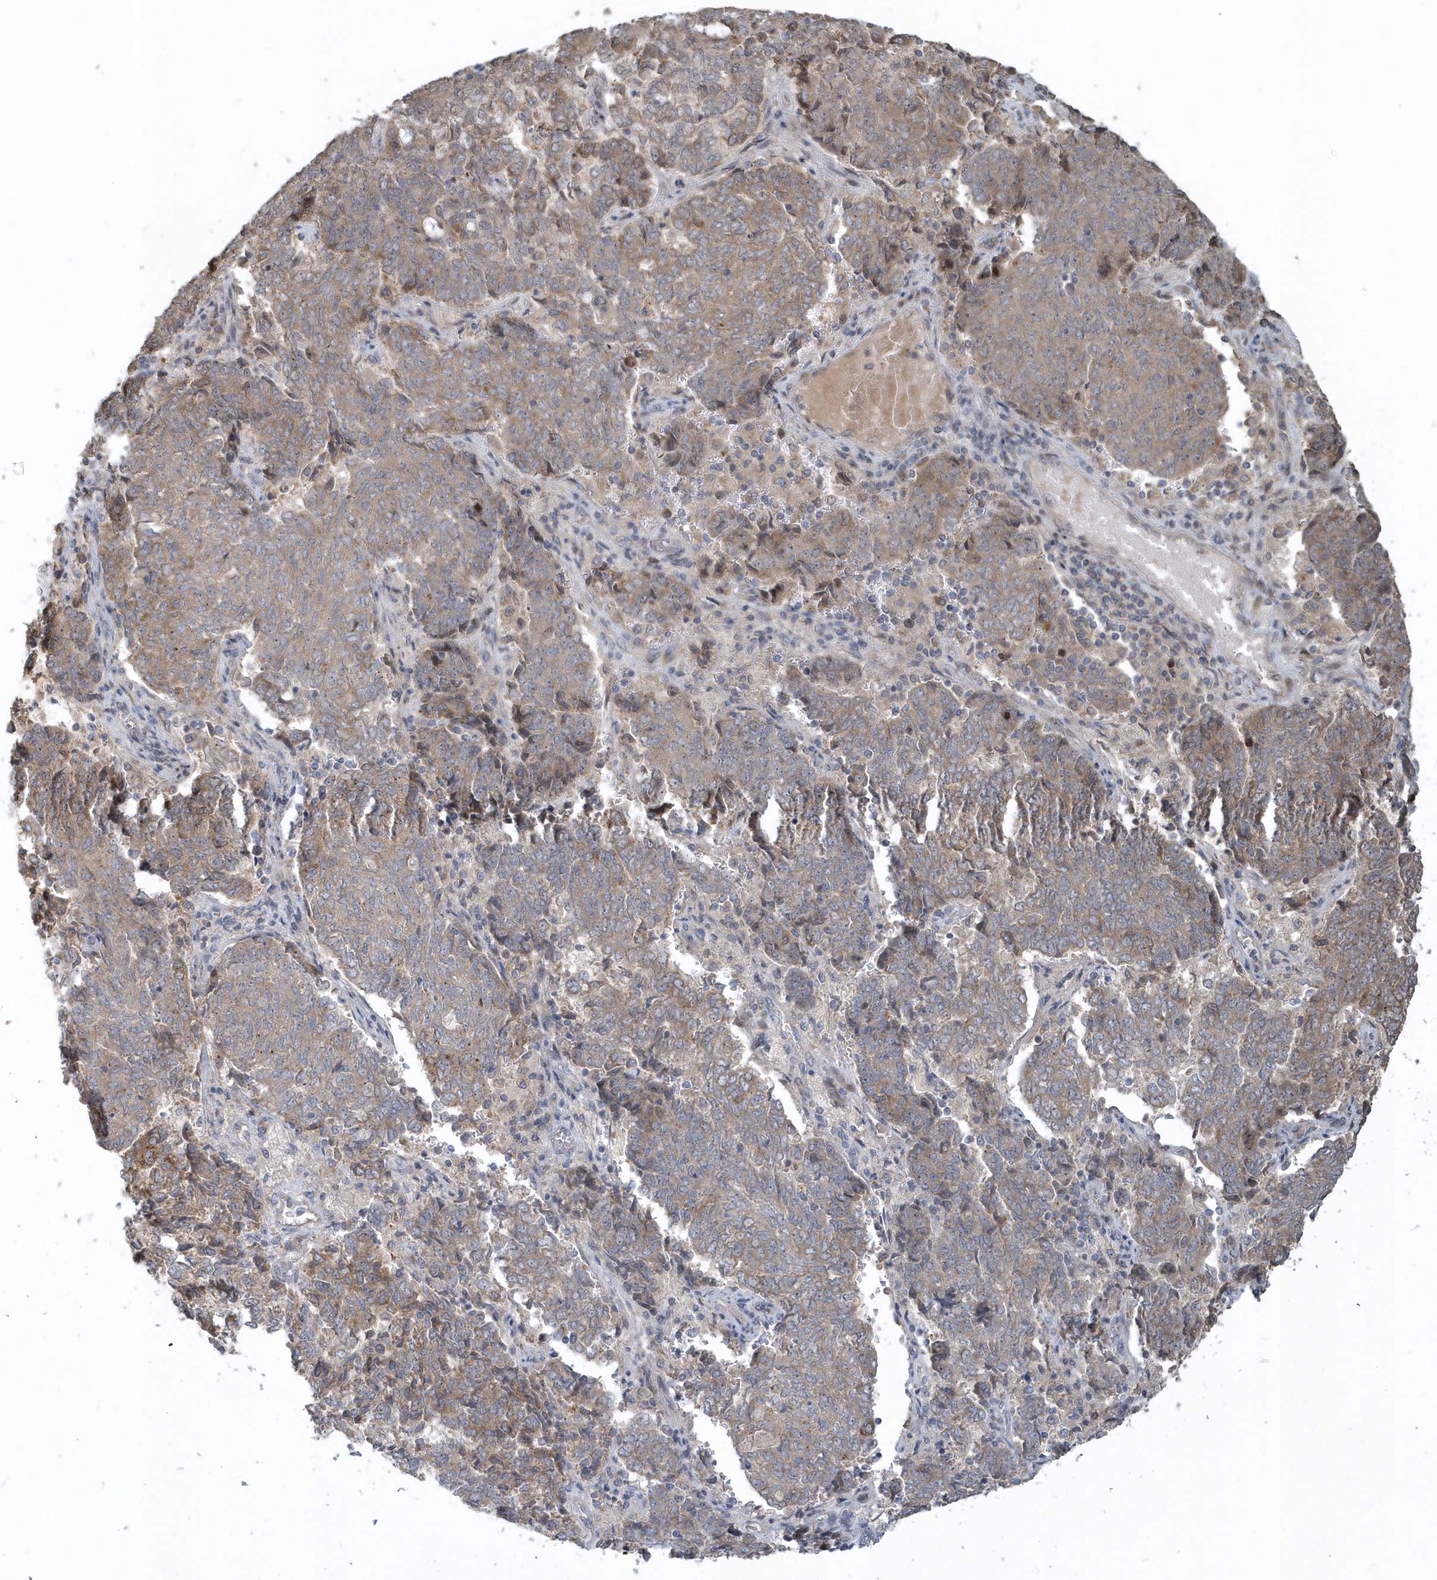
{"staining": {"intensity": "weak", "quantity": ">75%", "location": "cytoplasmic/membranous"}, "tissue": "endometrial cancer", "cell_type": "Tumor cells", "image_type": "cancer", "snomed": [{"axis": "morphology", "description": "Adenocarcinoma, NOS"}, {"axis": "topography", "description": "Endometrium"}], "caption": "A micrograph of adenocarcinoma (endometrial) stained for a protein displays weak cytoplasmic/membranous brown staining in tumor cells. (Brightfield microscopy of DAB IHC at high magnification).", "gene": "TRAIP", "patient": {"sex": "female", "age": 80}}